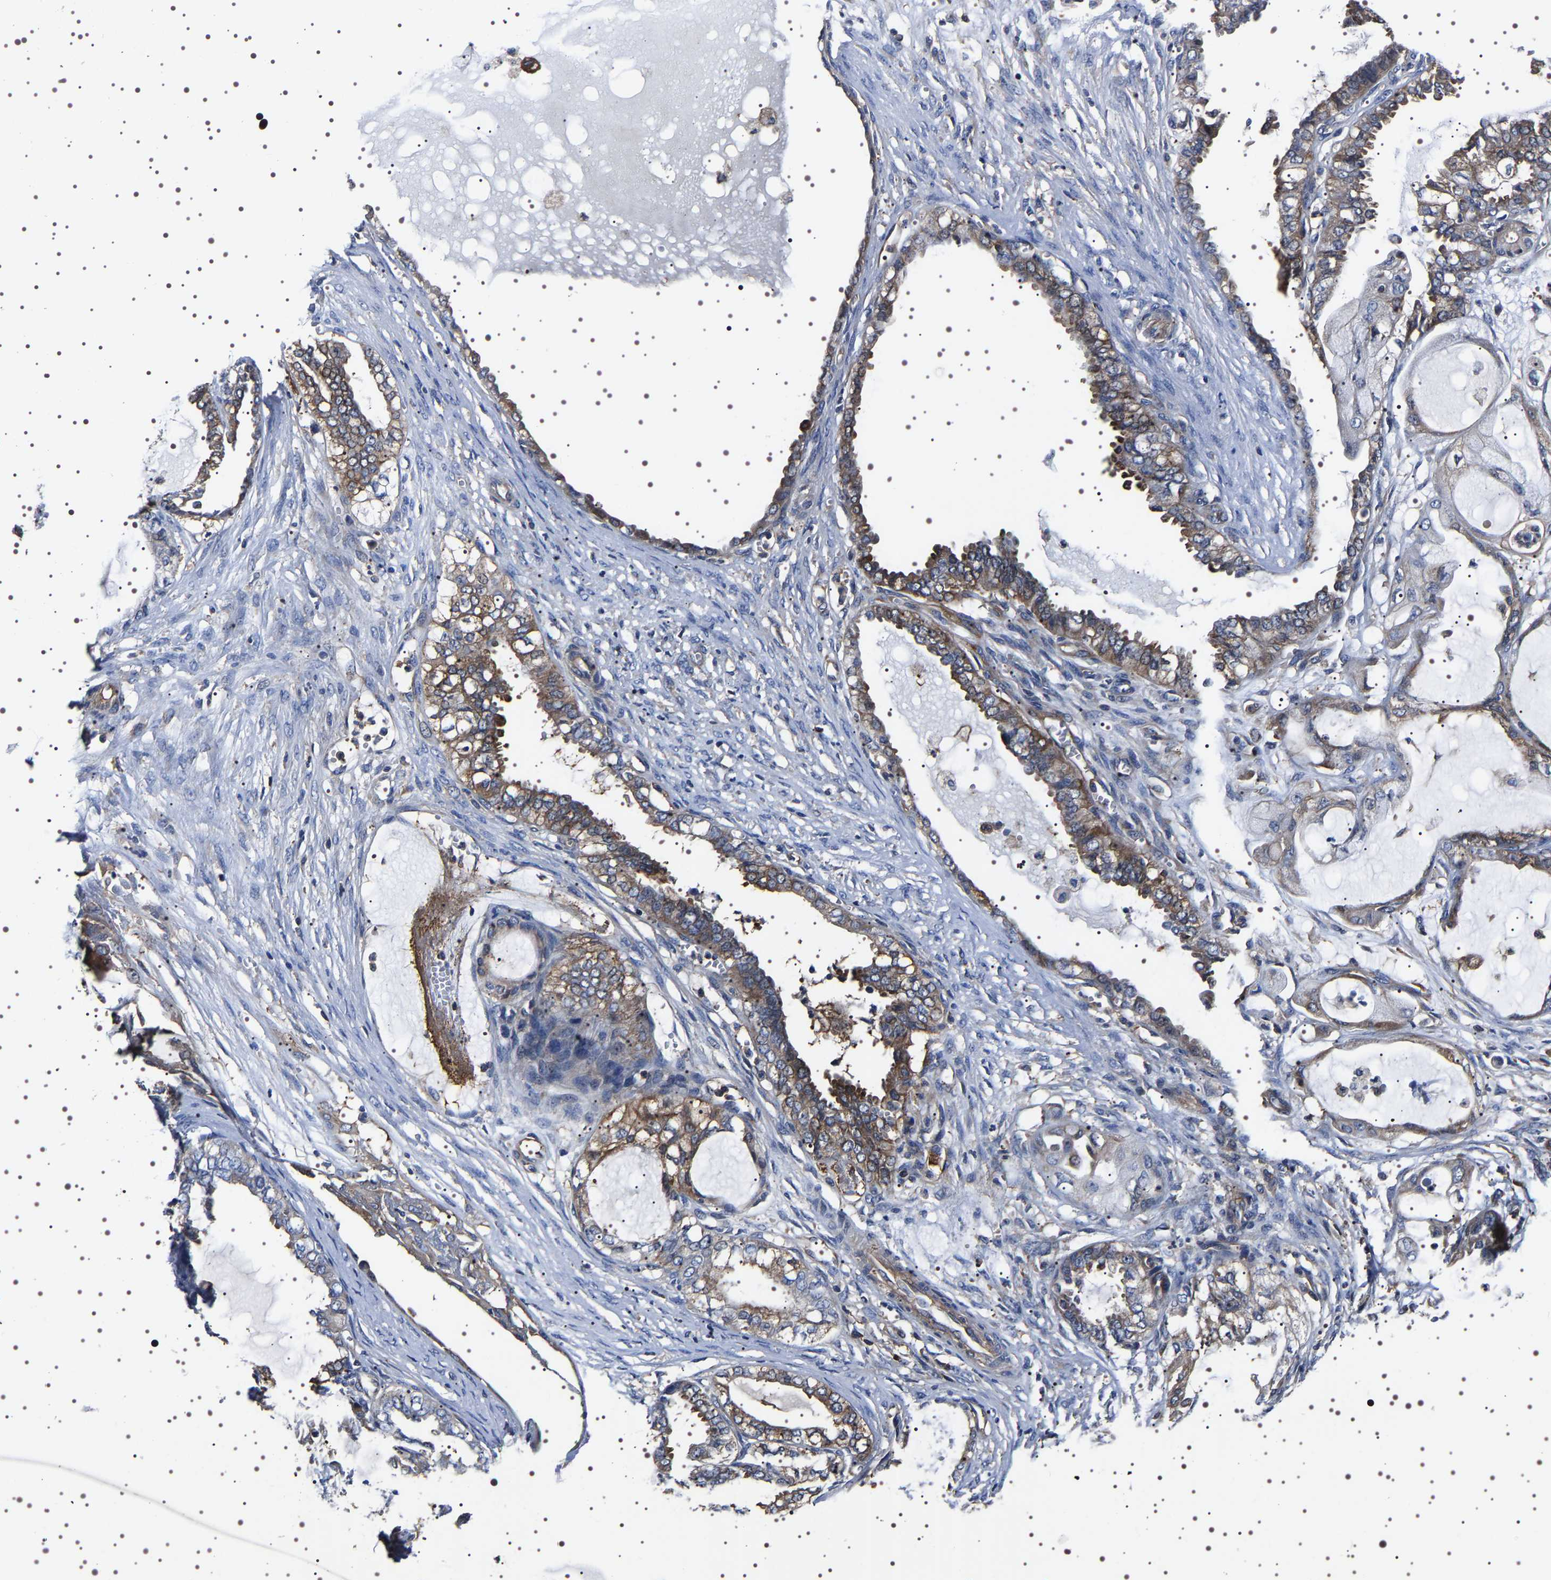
{"staining": {"intensity": "moderate", "quantity": ">75%", "location": "cytoplasmic/membranous"}, "tissue": "ovarian cancer", "cell_type": "Tumor cells", "image_type": "cancer", "snomed": [{"axis": "morphology", "description": "Carcinoma, NOS"}, {"axis": "morphology", "description": "Carcinoma, endometroid"}, {"axis": "topography", "description": "Ovary"}], "caption": "Human ovarian cancer stained for a protein (brown) demonstrates moderate cytoplasmic/membranous positive positivity in approximately >75% of tumor cells.", "gene": "WDR1", "patient": {"sex": "female", "age": 50}}